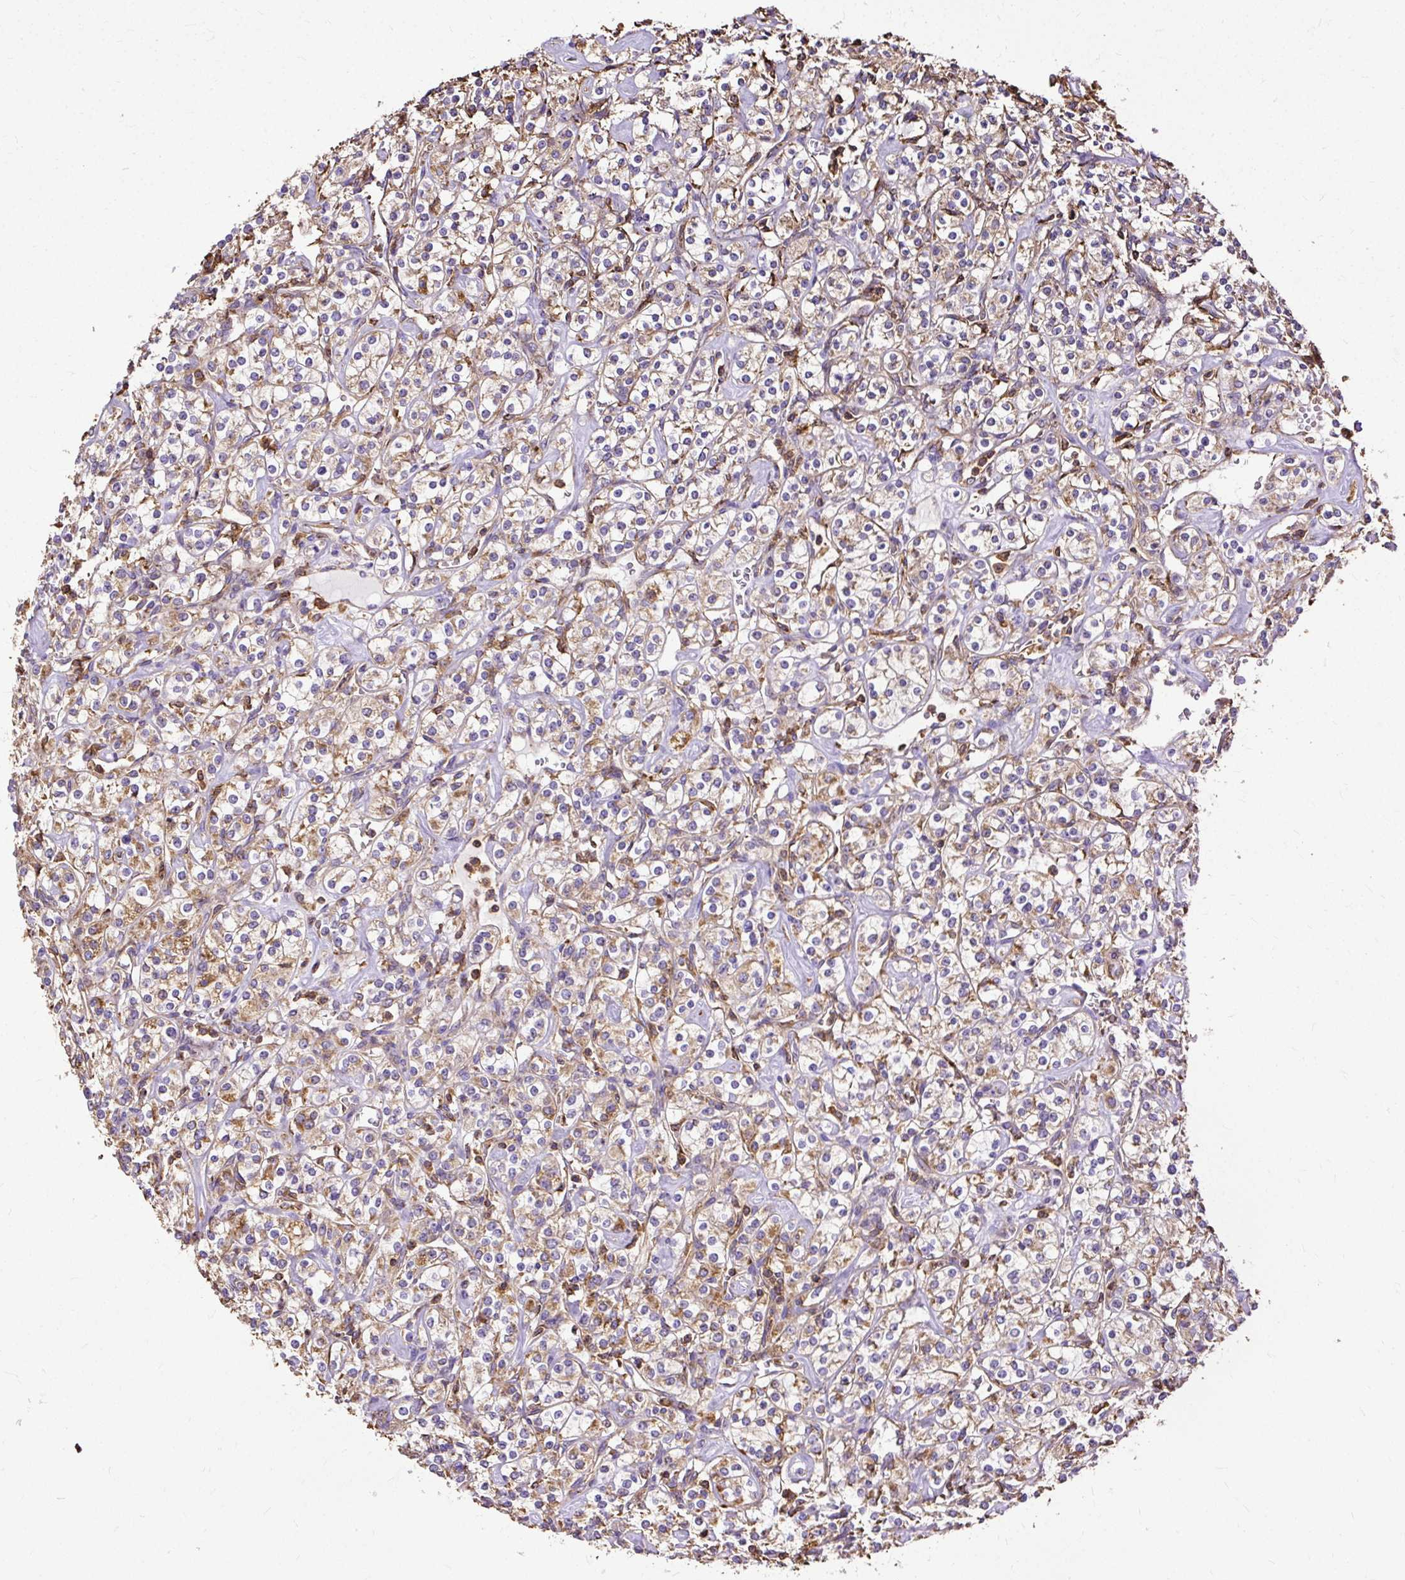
{"staining": {"intensity": "weak", "quantity": "25%-75%", "location": "cytoplasmic/membranous"}, "tissue": "renal cancer", "cell_type": "Tumor cells", "image_type": "cancer", "snomed": [{"axis": "morphology", "description": "Adenocarcinoma, NOS"}, {"axis": "topography", "description": "Kidney"}], "caption": "There is low levels of weak cytoplasmic/membranous expression in tumor cells of adenocarcinoma (renal), as demonstrated by immunohistochemical staining (brown color).", "gene": "KLHL11", "patient": {"sex": "male", "age": 77}}